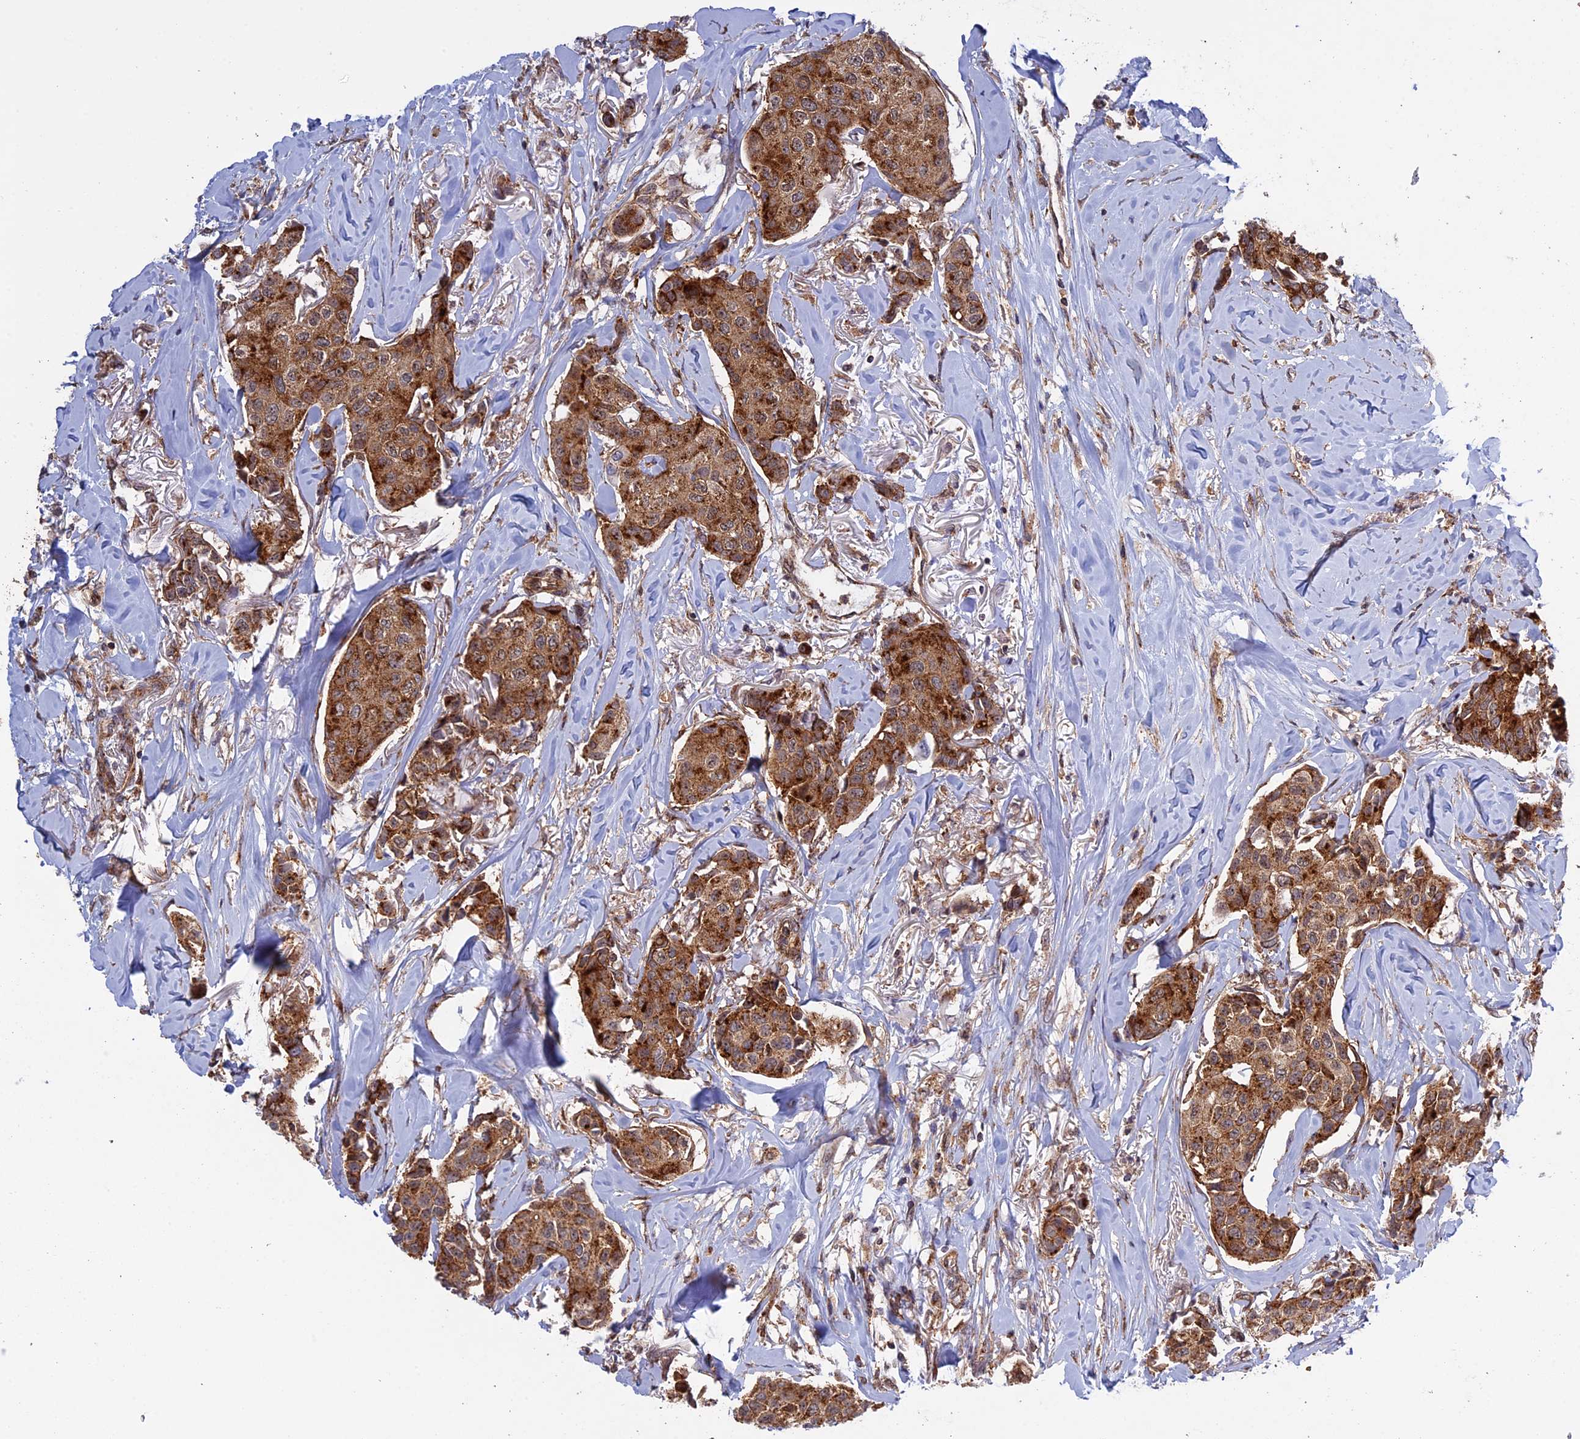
{"staining": {"intensity": "strong", "quantity": ">75%", "location": "cytoplasmic/membranous"}, "tissue": "breast cancer", "cell_type": "Tumor cells", "image_type": "cancer", "snomed": [{"axis": "morphology", "description": "Duct carcinoma"}, {"axis": "topography", "description": "Breast"}], "caption": "Immunohistochemical staining of human breast cancer exhibits high levels of strong cytoplasmic/membranous positivity in about >75% of tumor cells.", "gene": "CLINT1", "patient": {"sex": "female", "age": 80}}